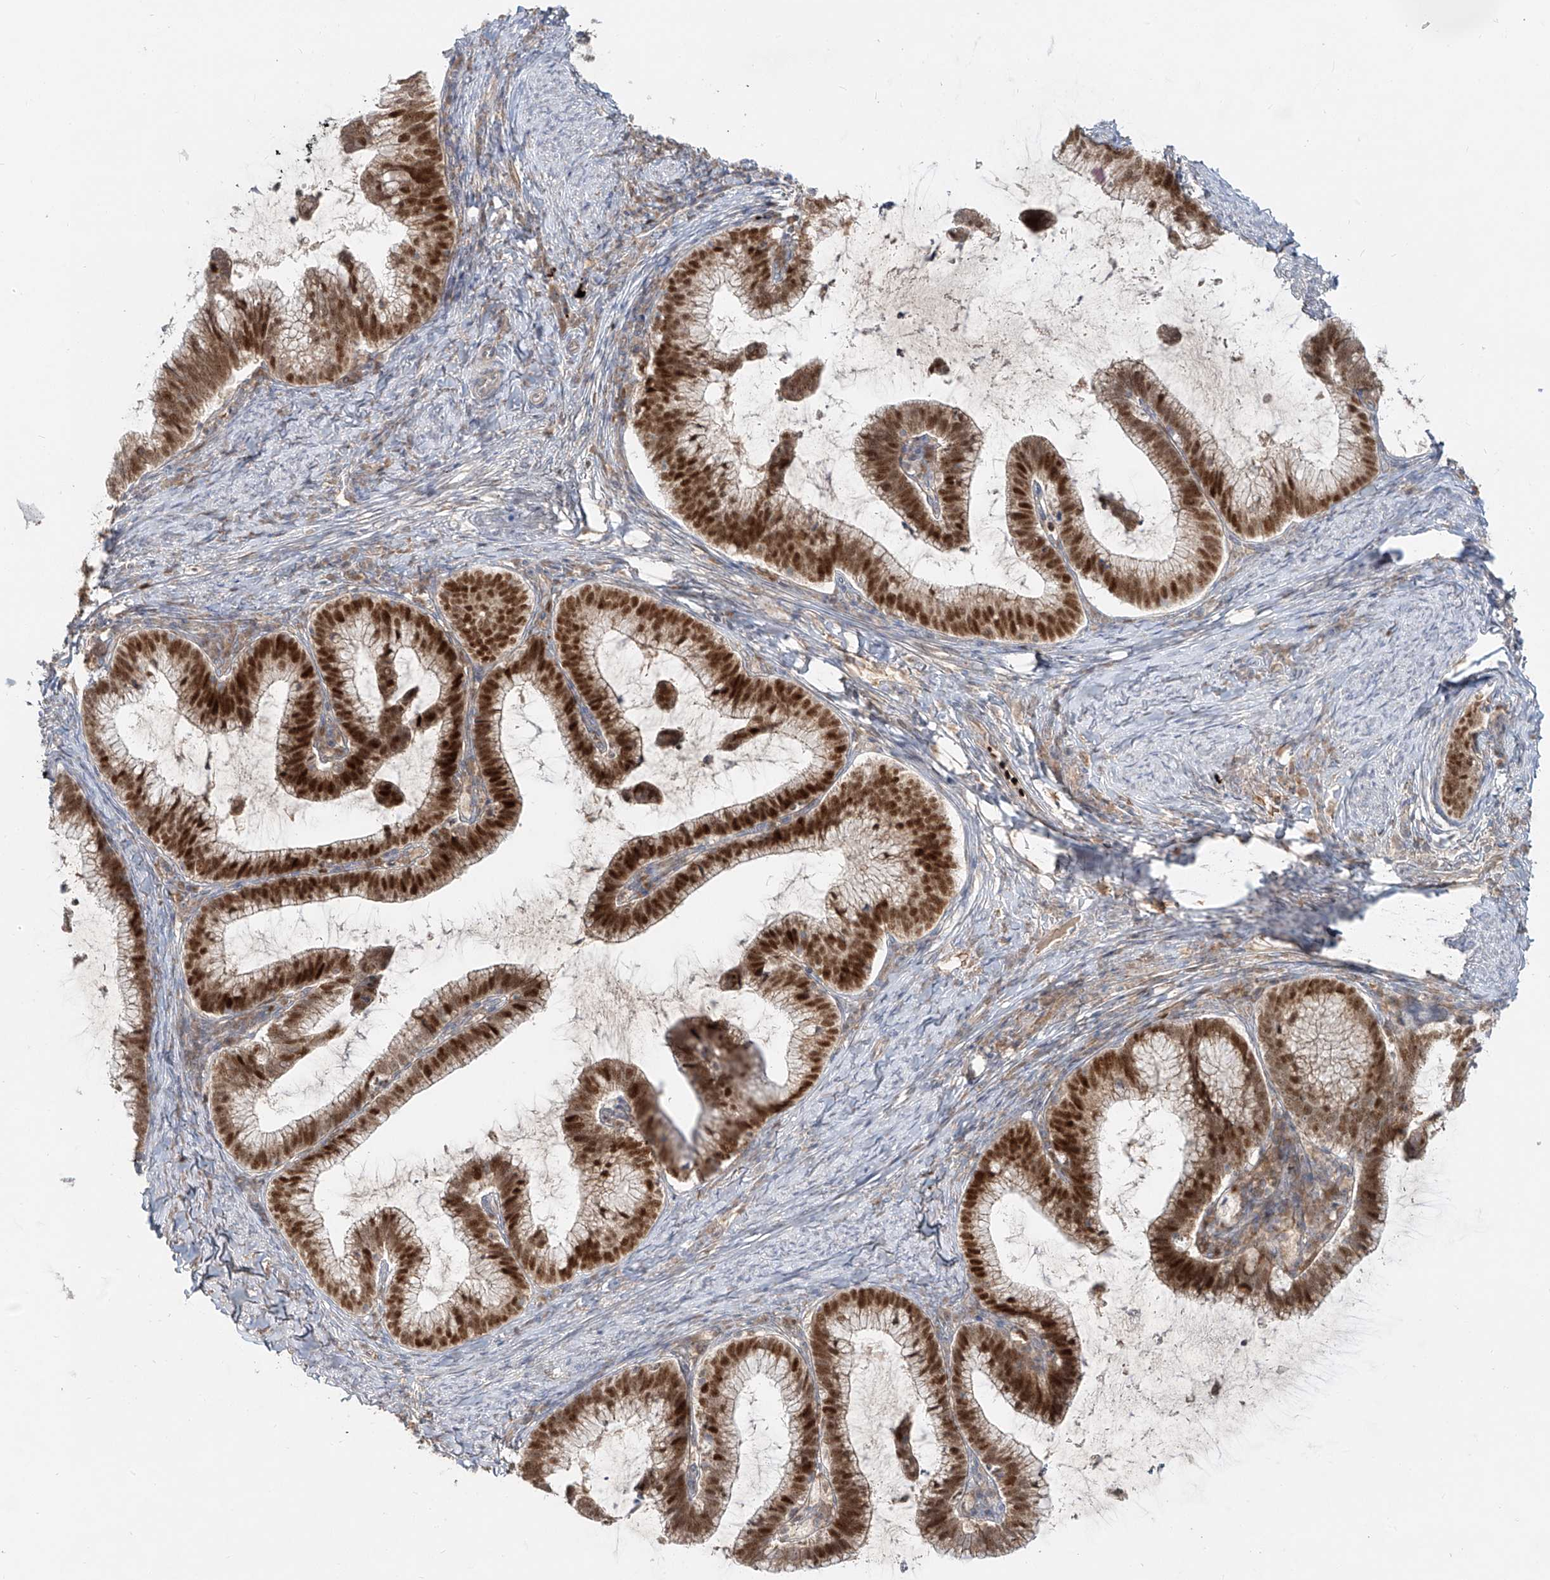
{"staining": {"intensity": "strong", "quantity": "25%-75%", "location": "cytoplasmic/membranous,nuclear"}, "tissue": "cervical cancer", "cell_type": "Tumor cells", "image_type": "cancer", "snomed": [{"axis": "morphology", "description": "Adenocarcinoma, NOS"}, {"axis": "topography", "description": "Cervix"}], "caption": "High-power microscopy captured an immunohistochemistry (IHC) histopathology image of cervical cancer, revealing strong cytoplasmic/membranous and nuclear staining in about 25%-75% of tumor cells. (DAB = brown stain, brightfield microscopy at high magnification).", "gene": "FGD2", "patient": {"sex": "female", "age": 36}}